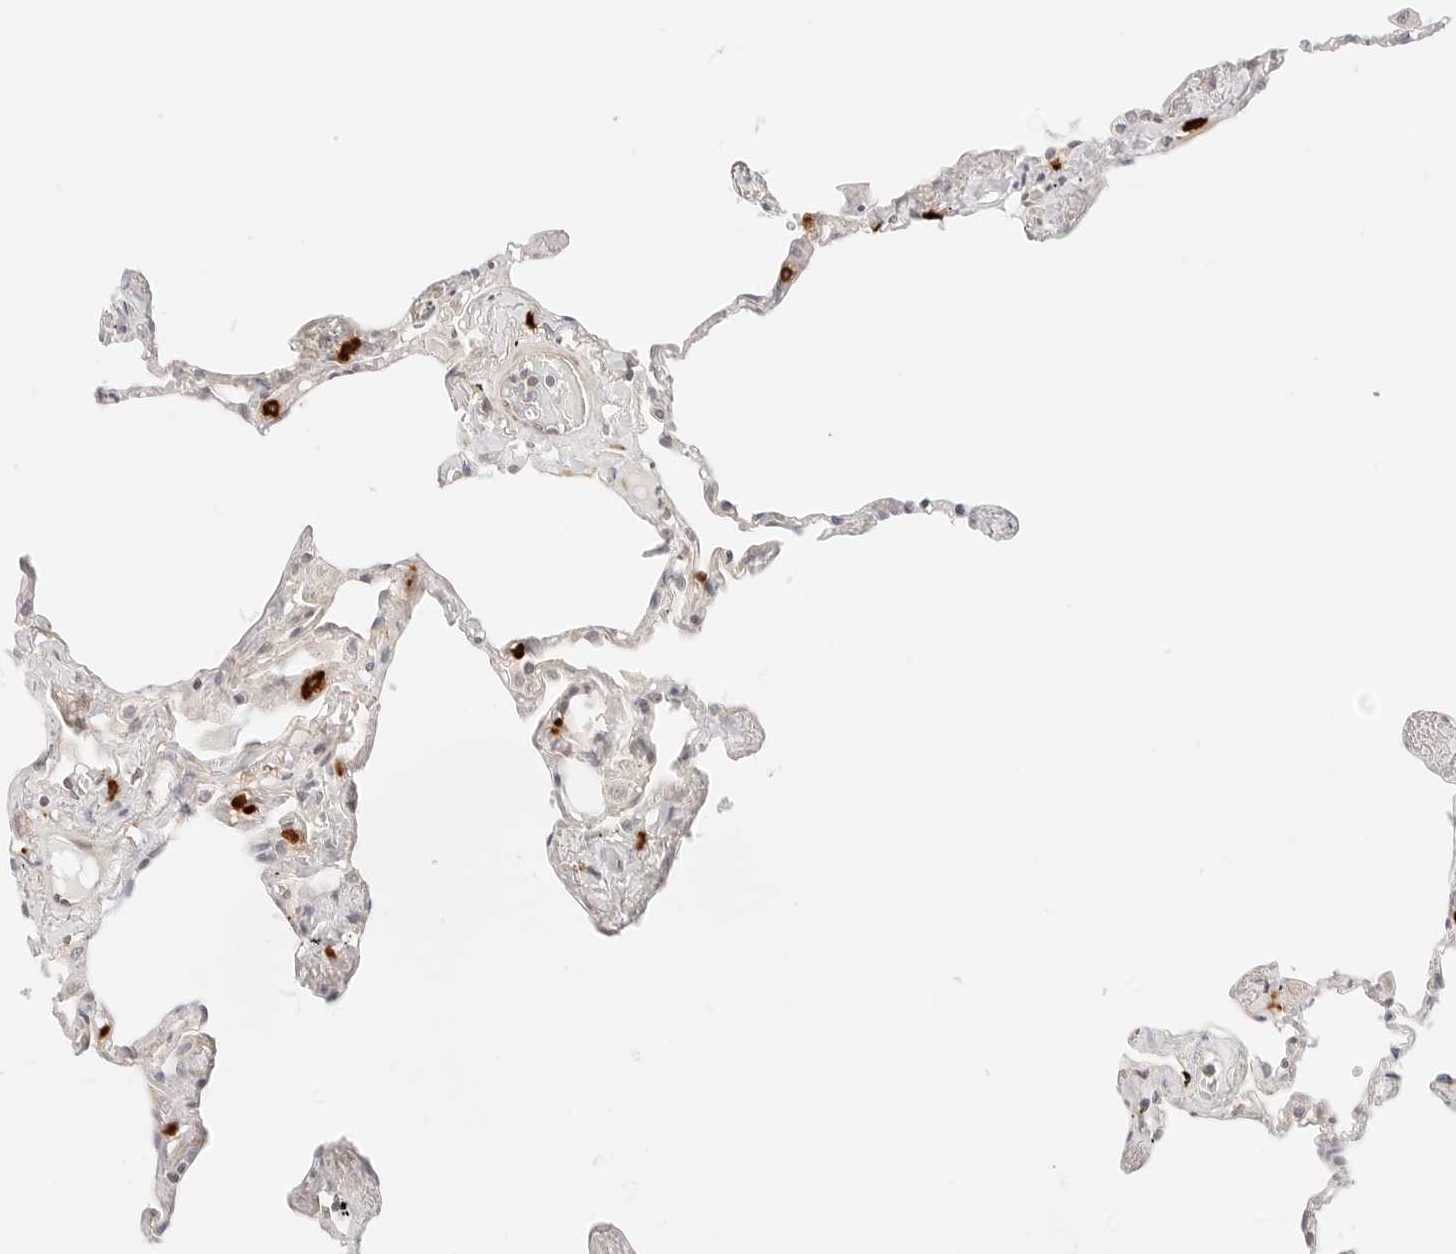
{"staining": {"intensity": "weak", "quantity": "25%-75%", "location": "cytoplasmic/membranous"}, "tissue": "lung", "cell_type": "Alveolar cells", "image_type": "normal", "snomed": [{"axis": "morphology", "description": "Normal tissue, NOS"}, {"axis": "topography", "description": "Lung"}], "caption": "Alveolar cells display low levels of weak cytoplasmic/membranous staining in approximately 25%-75% of cells in benign human lung.", "gene": "TEKT2", "patient": {"sex": "female", "age": 67}}